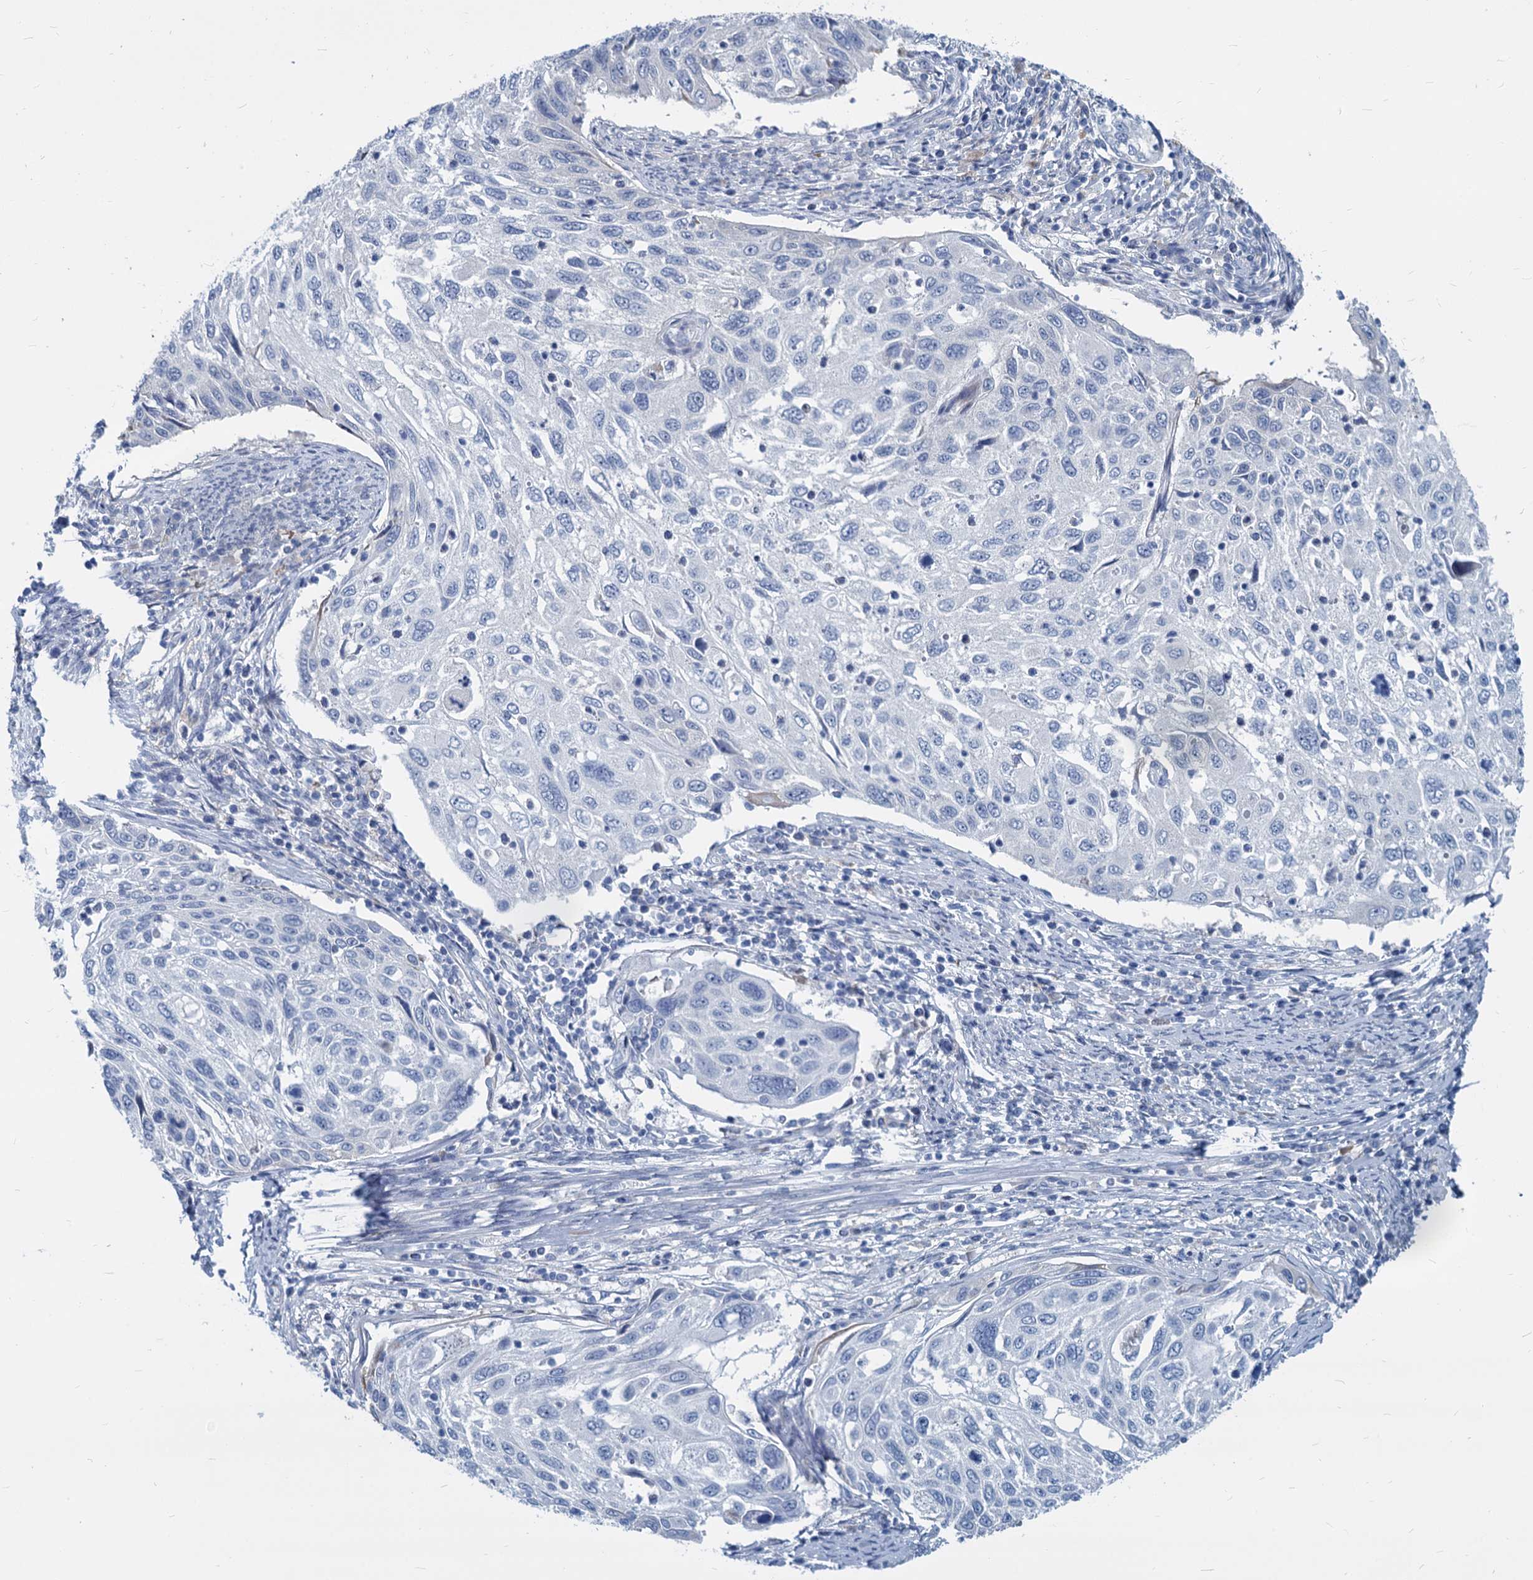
{"staining": {"intensity": "negative", "quantity": "none", "location": "none"}, "tissue": "cervical cancer", "cell_type": "Tumor cells", "image_type": "cancer", "snomed": [{"axis": "morphology", "description": "Squamous cell carcinoma, NOS"}, {"axis": "topography", "description": "Cervix"}], "caption": "A high-resolution image shows IHC staining of squamous cell carcinoma (cervical), which exhibits no significant expression in tumor cells.", "gene": "GSTM3", "patient": {"sex": "female", "age": 70}}